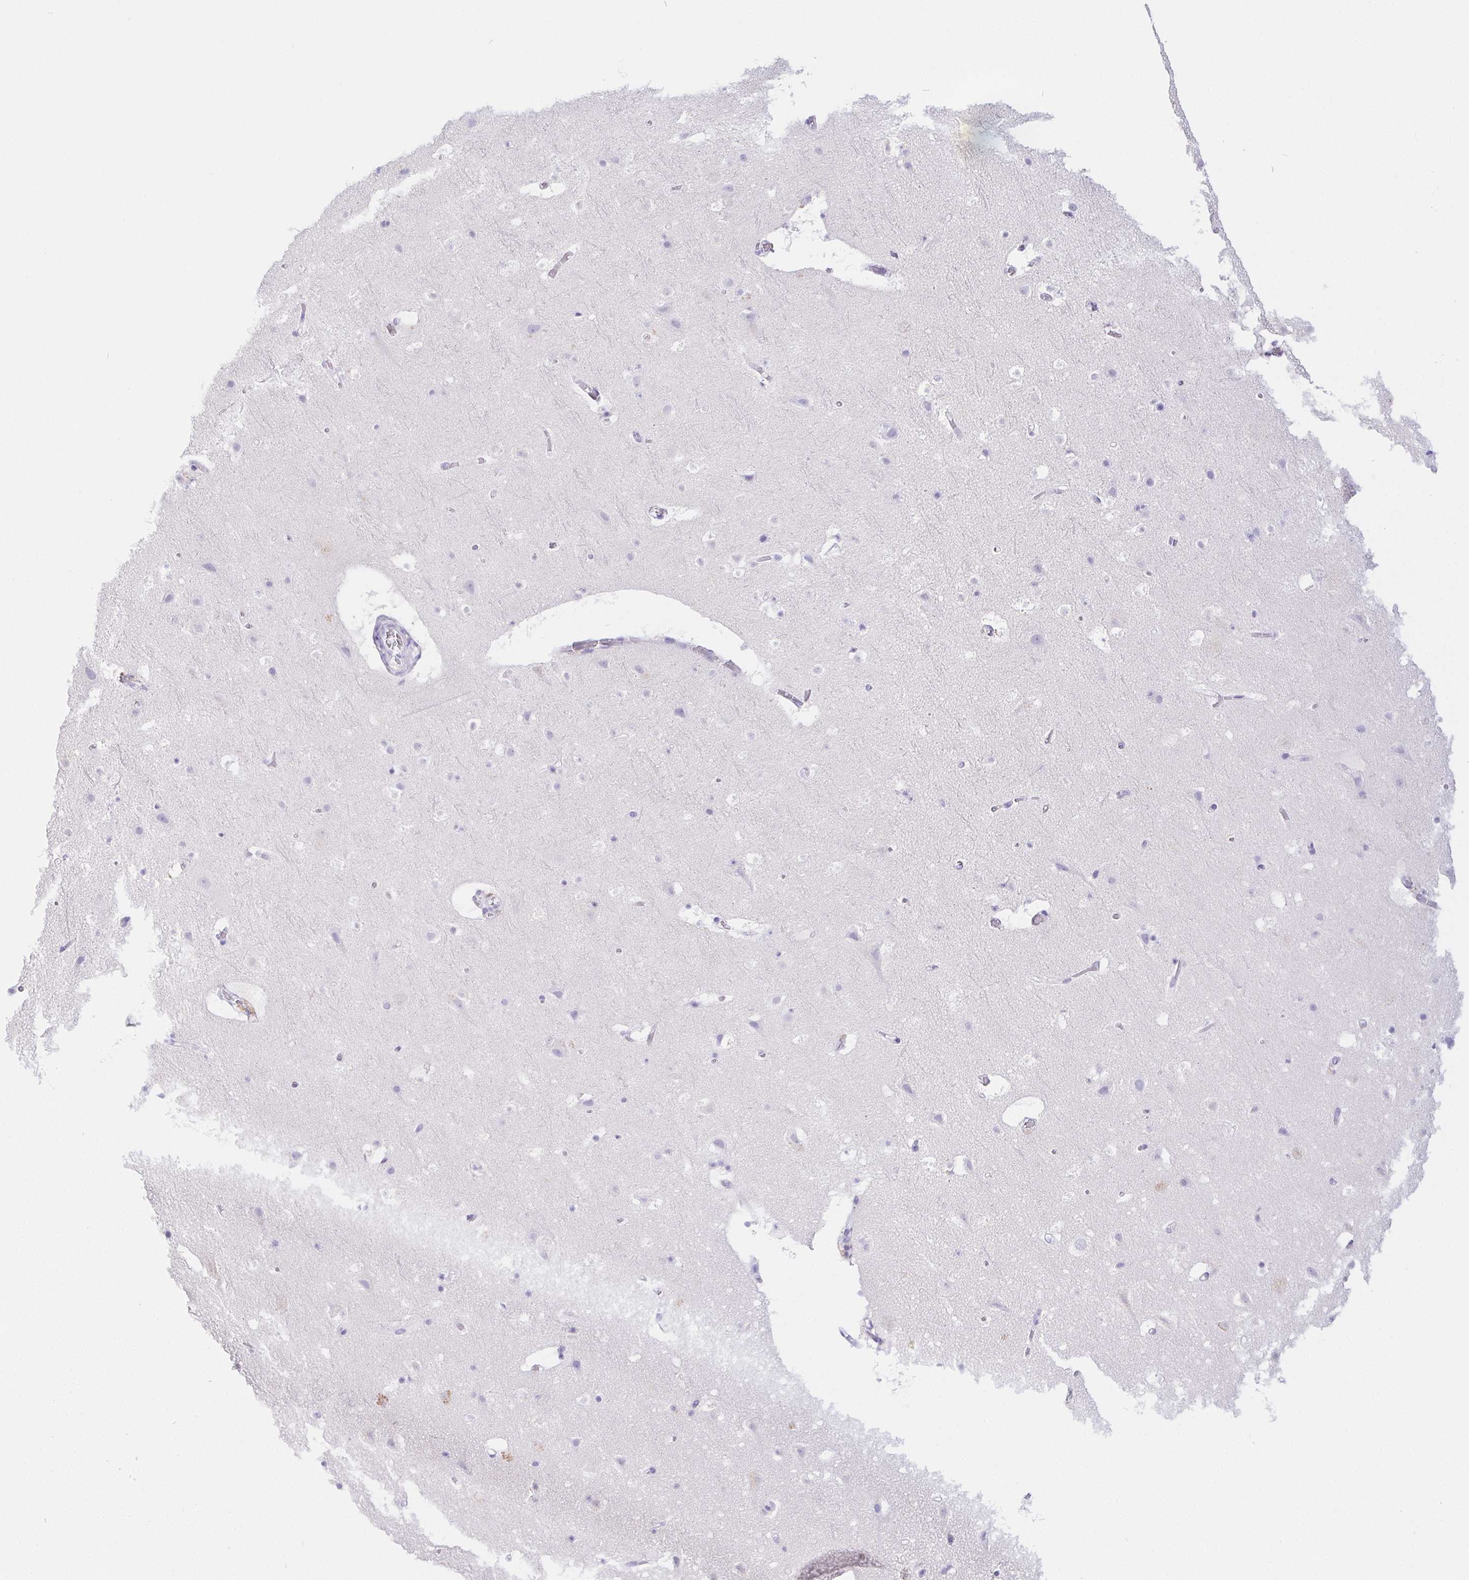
{"staining": {"intensity": "negative", "quantity": "none", "location": "none"}, "tissue": "cerebral cortex", "cell_type": "Endothelial cells", "image_type": "normal", "snomed": [{"axis": "morphology", "description": "Normal tissue, NOS"}, {"axis": "topography", "description": "Cerebral cortex"}], "caption": "An image of human cerebral cortex is negative for staining in endothelial cells. Nuclei are stained in blue.", "gene": "PNLIP", "patient": {"sex": "female", "age": 42}}